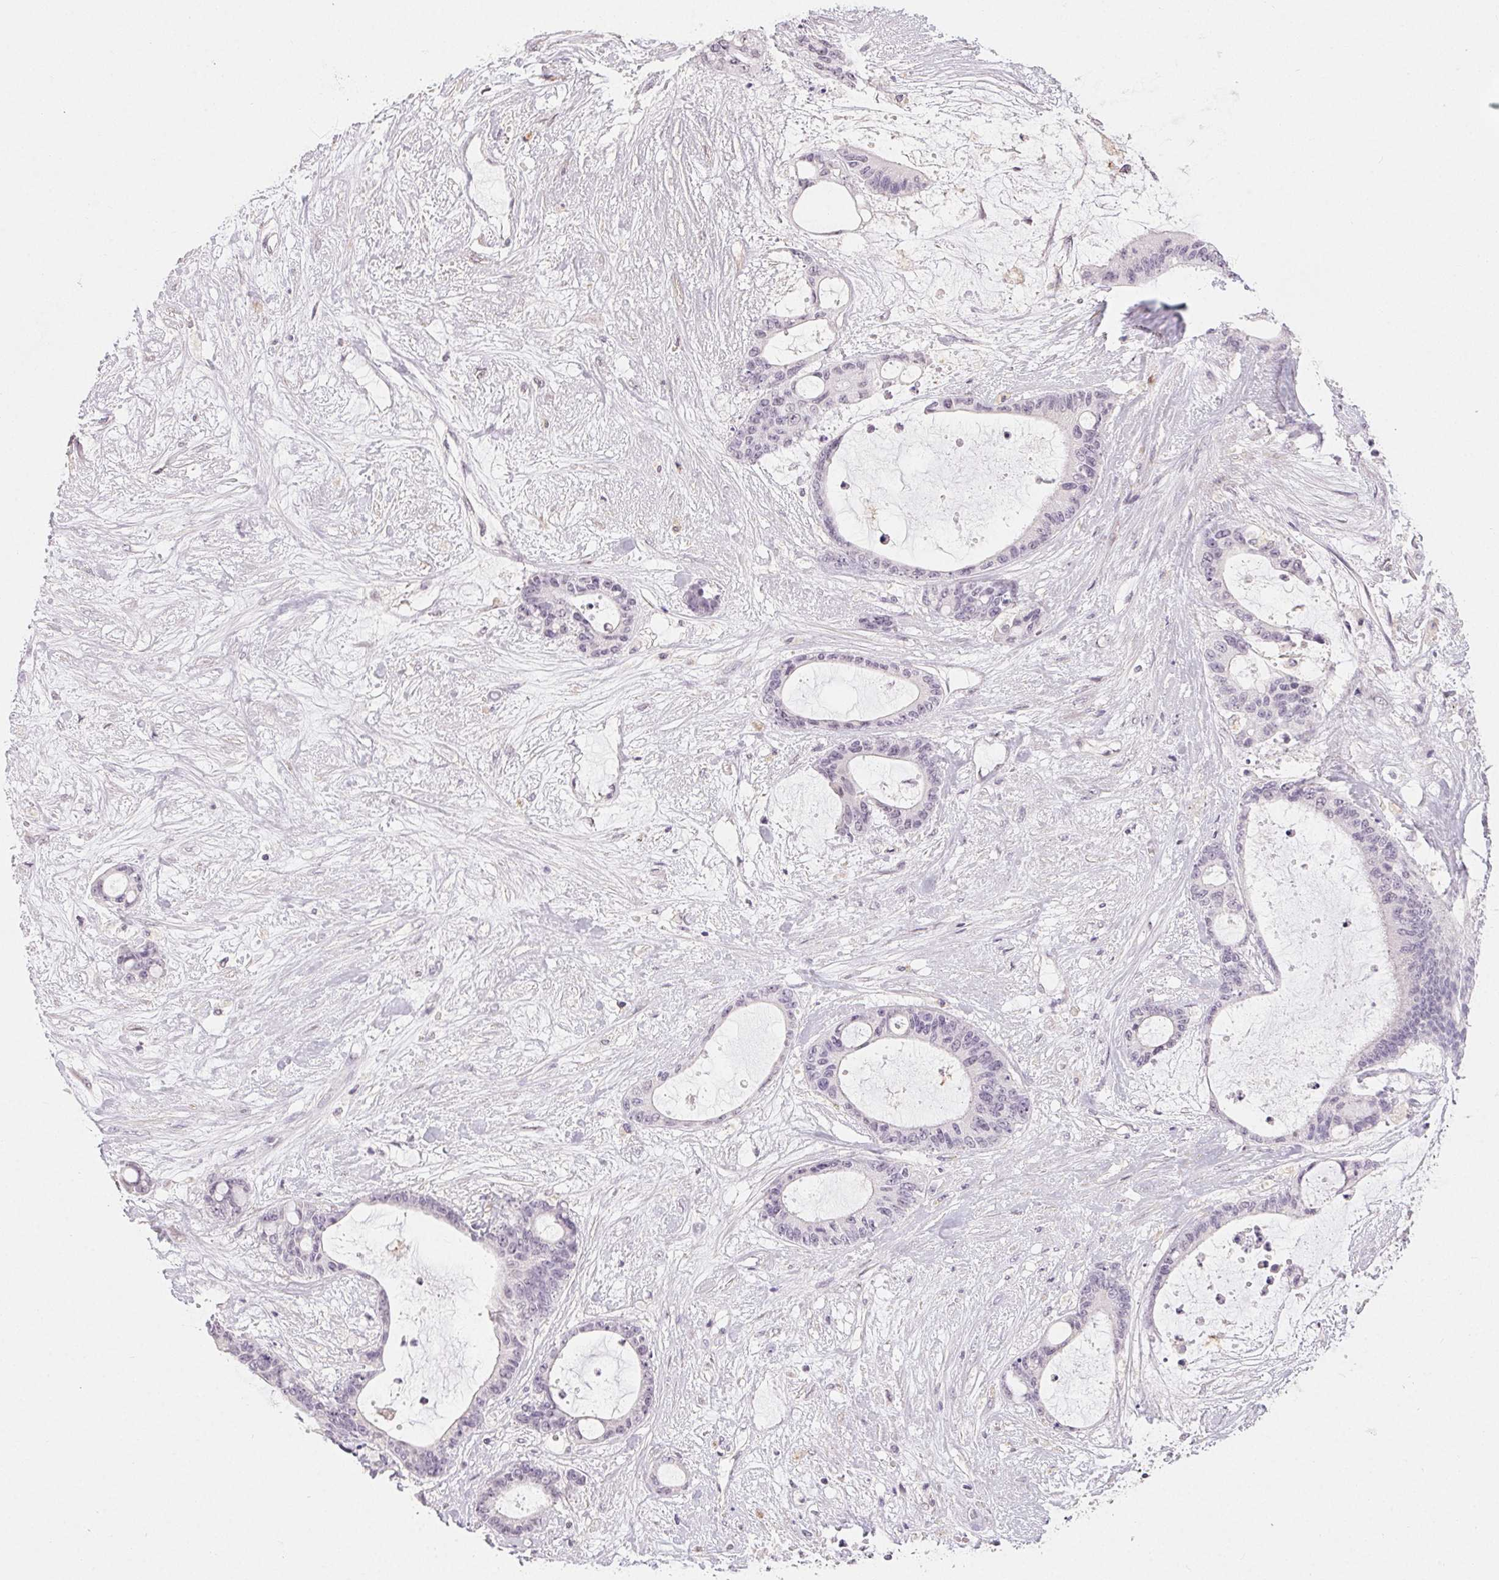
{"staining": {"intensity": "negative", "quantity": "none", "location": "none"}, "tissue": "liver cancer", "cell_type": "Tumor cells", "image_type": "cancer", "snomed": [{"axis": "morphology", "description": "Normal tissue, NOS"}, {"axis": "morphology", "description": "Cholangiocarcinoma"}, {"axis": "topography", "description": "Liver"}, {"axis": "topography", "description": "Peripheral nerve tissue"}], "caption": "Cholangiocarcinoma (liver) stained for a protein using IHC exhibits no positivity tumor cells.", "gene": "TMEM174", "patient": {"sex": "female", "age": 73}}